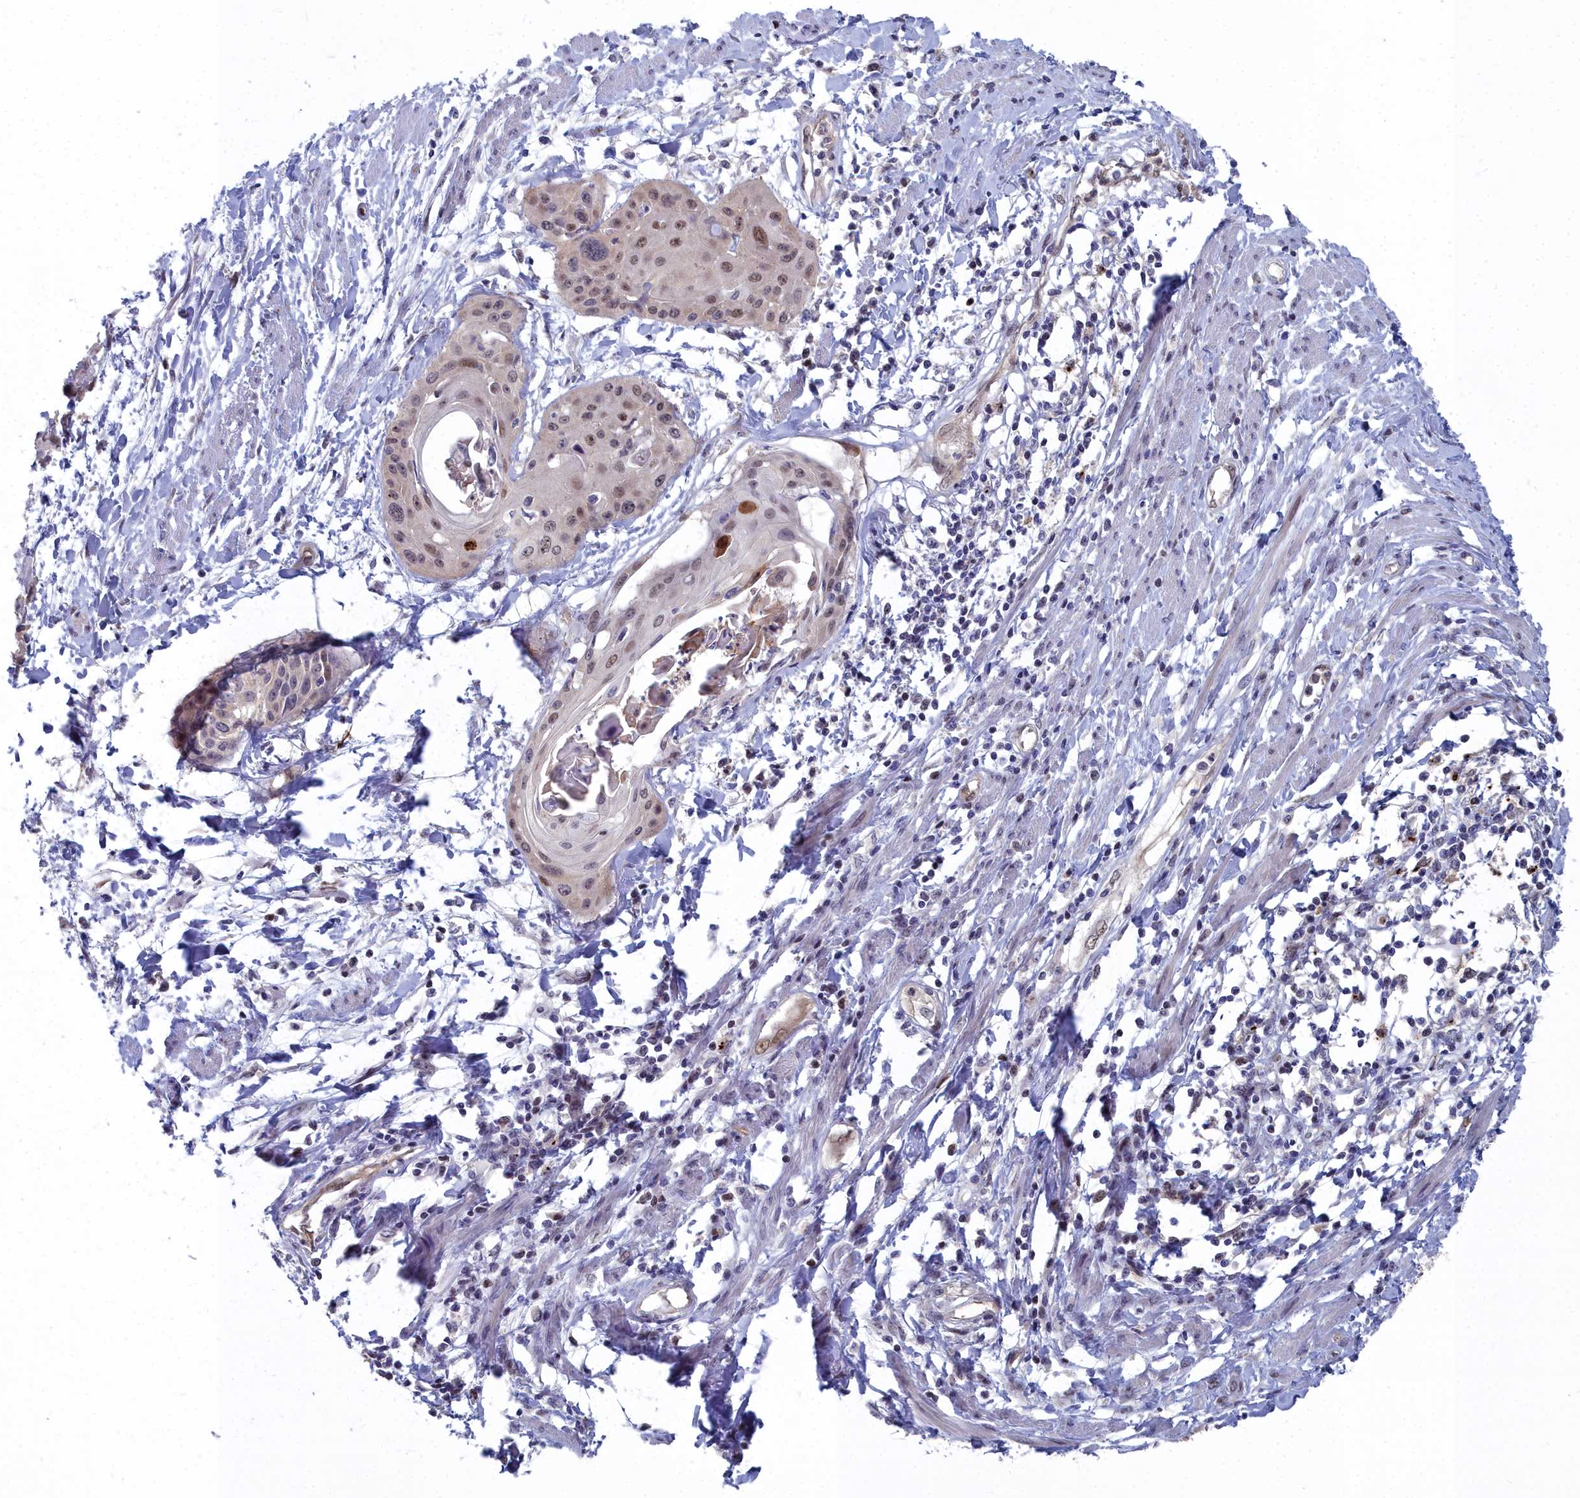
{"staining": {"intensity": "moderate", "quantity": "25%-75%", "location": "nuclear"}, "tissue": "cervical cancer", "cell_type": "Tumor cells", "image_type": "cancer", "snomed": [{"axis": "morphology", "description": "Squamous cell carcinoma, NOS"}, {"axis": "topography", "description": "Cervix"}], "caption": "Protein expression analysis of human cervical cancer reveals moderate nuclear expression in approximately 25%-75% of tumor cells. Using DAB (brown) and hematoxylin (blue) stains, captured at high magnification using brightfield microscopy.", "gene": "RPS27A", "patient": {"sex": "female", "age": 57}}